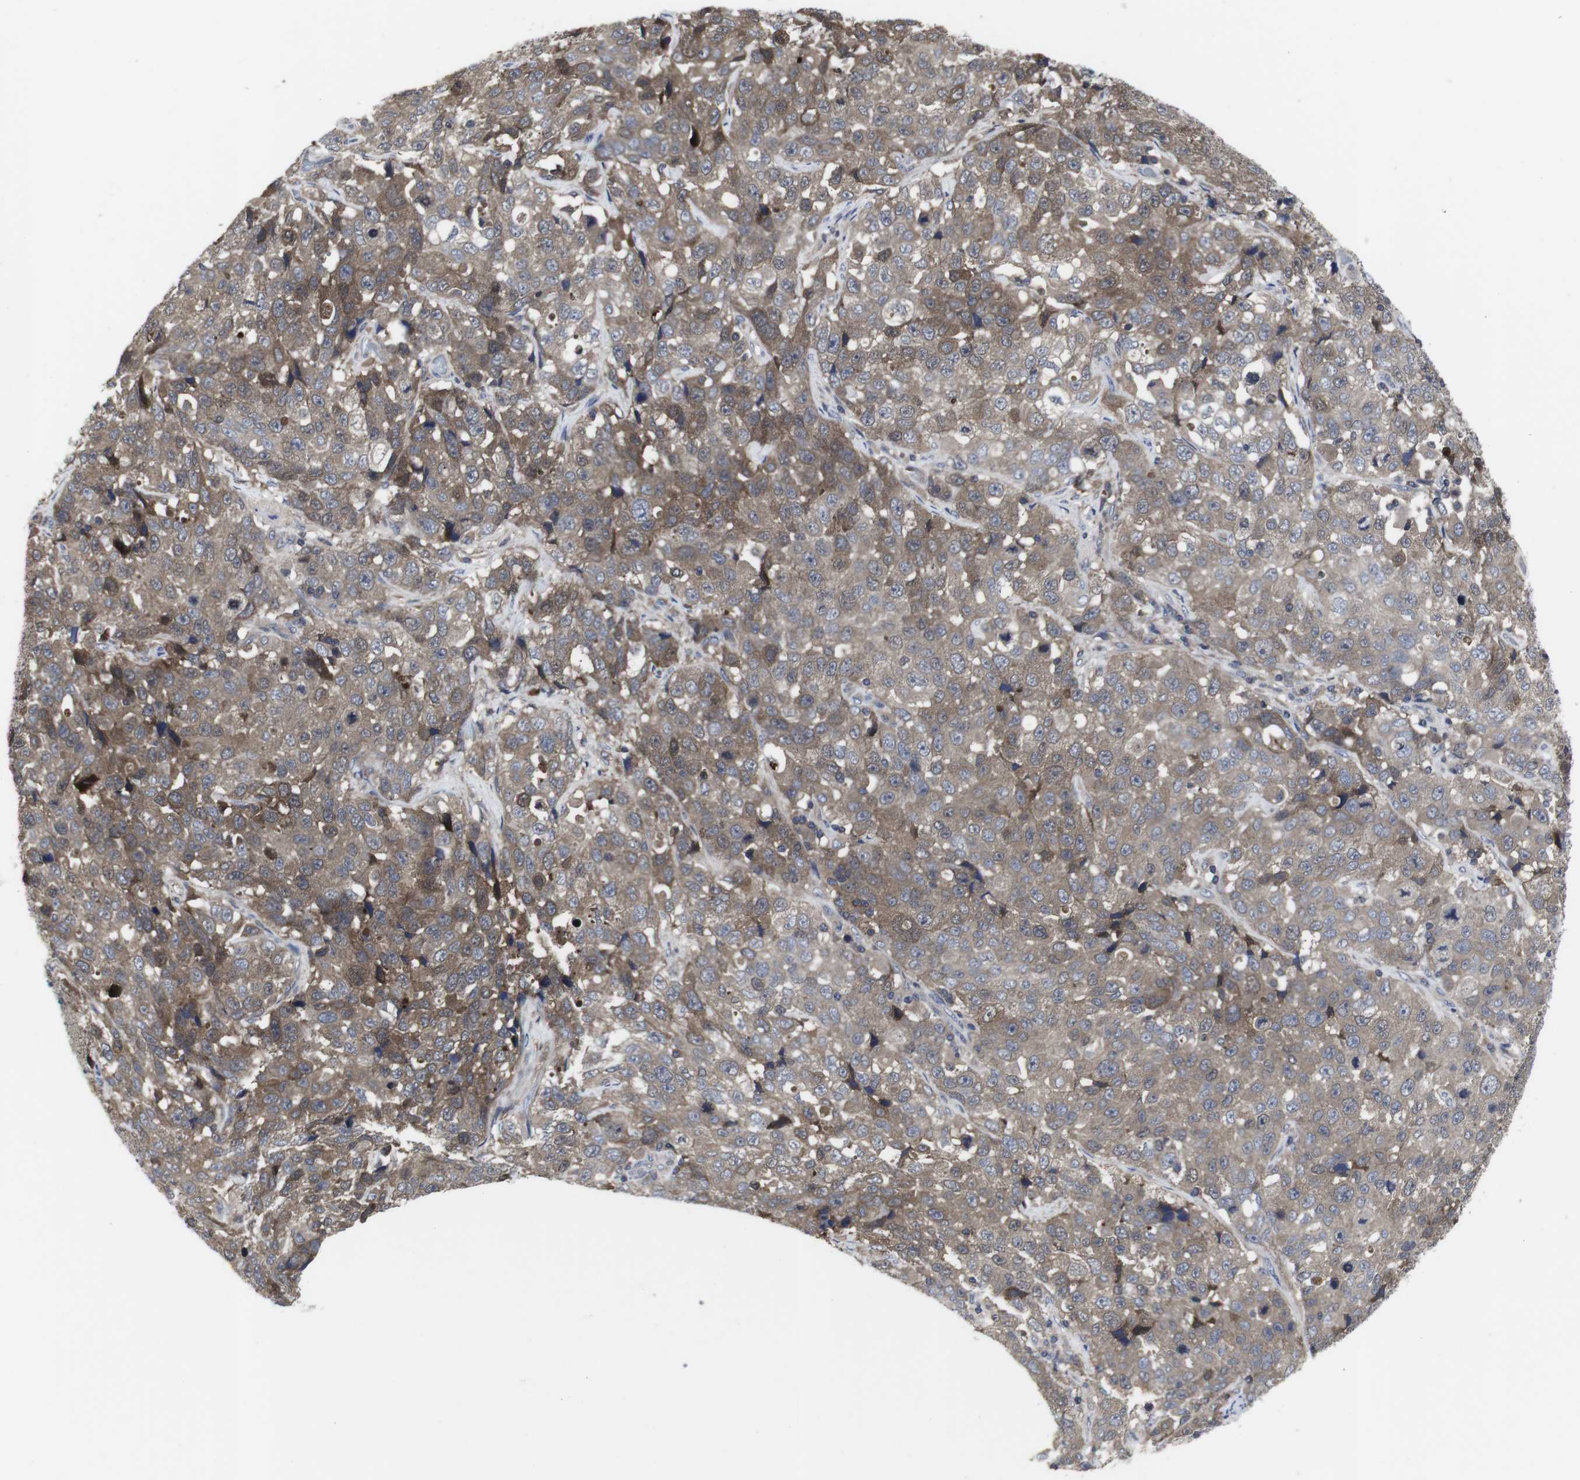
{"staining": {"intensity": "moderate", "quantity": ">75%", "location": "cytoplasmic/membranous"}, "tissue": "stomach cancer", "cell_type": "Tumor cells", "image_type": "cancer", "snomed": [{"axis": "morphology", "description": "Normal tissue, NOS"}, {"axis": "morphology", "description": "Adenocarcinoma, NOS"}, {"axis": "topography", "description": "Stomach"}], "caption": "About >75% of tumor cells in stomach cancer (adenocarcinoma) demonstrate moderate cytoplasmic/membranous protein positivity as visualized by brown immunohistochemical staining.", "gene": "HPRT1", "patient": {"sex": "male", "age": 48}}